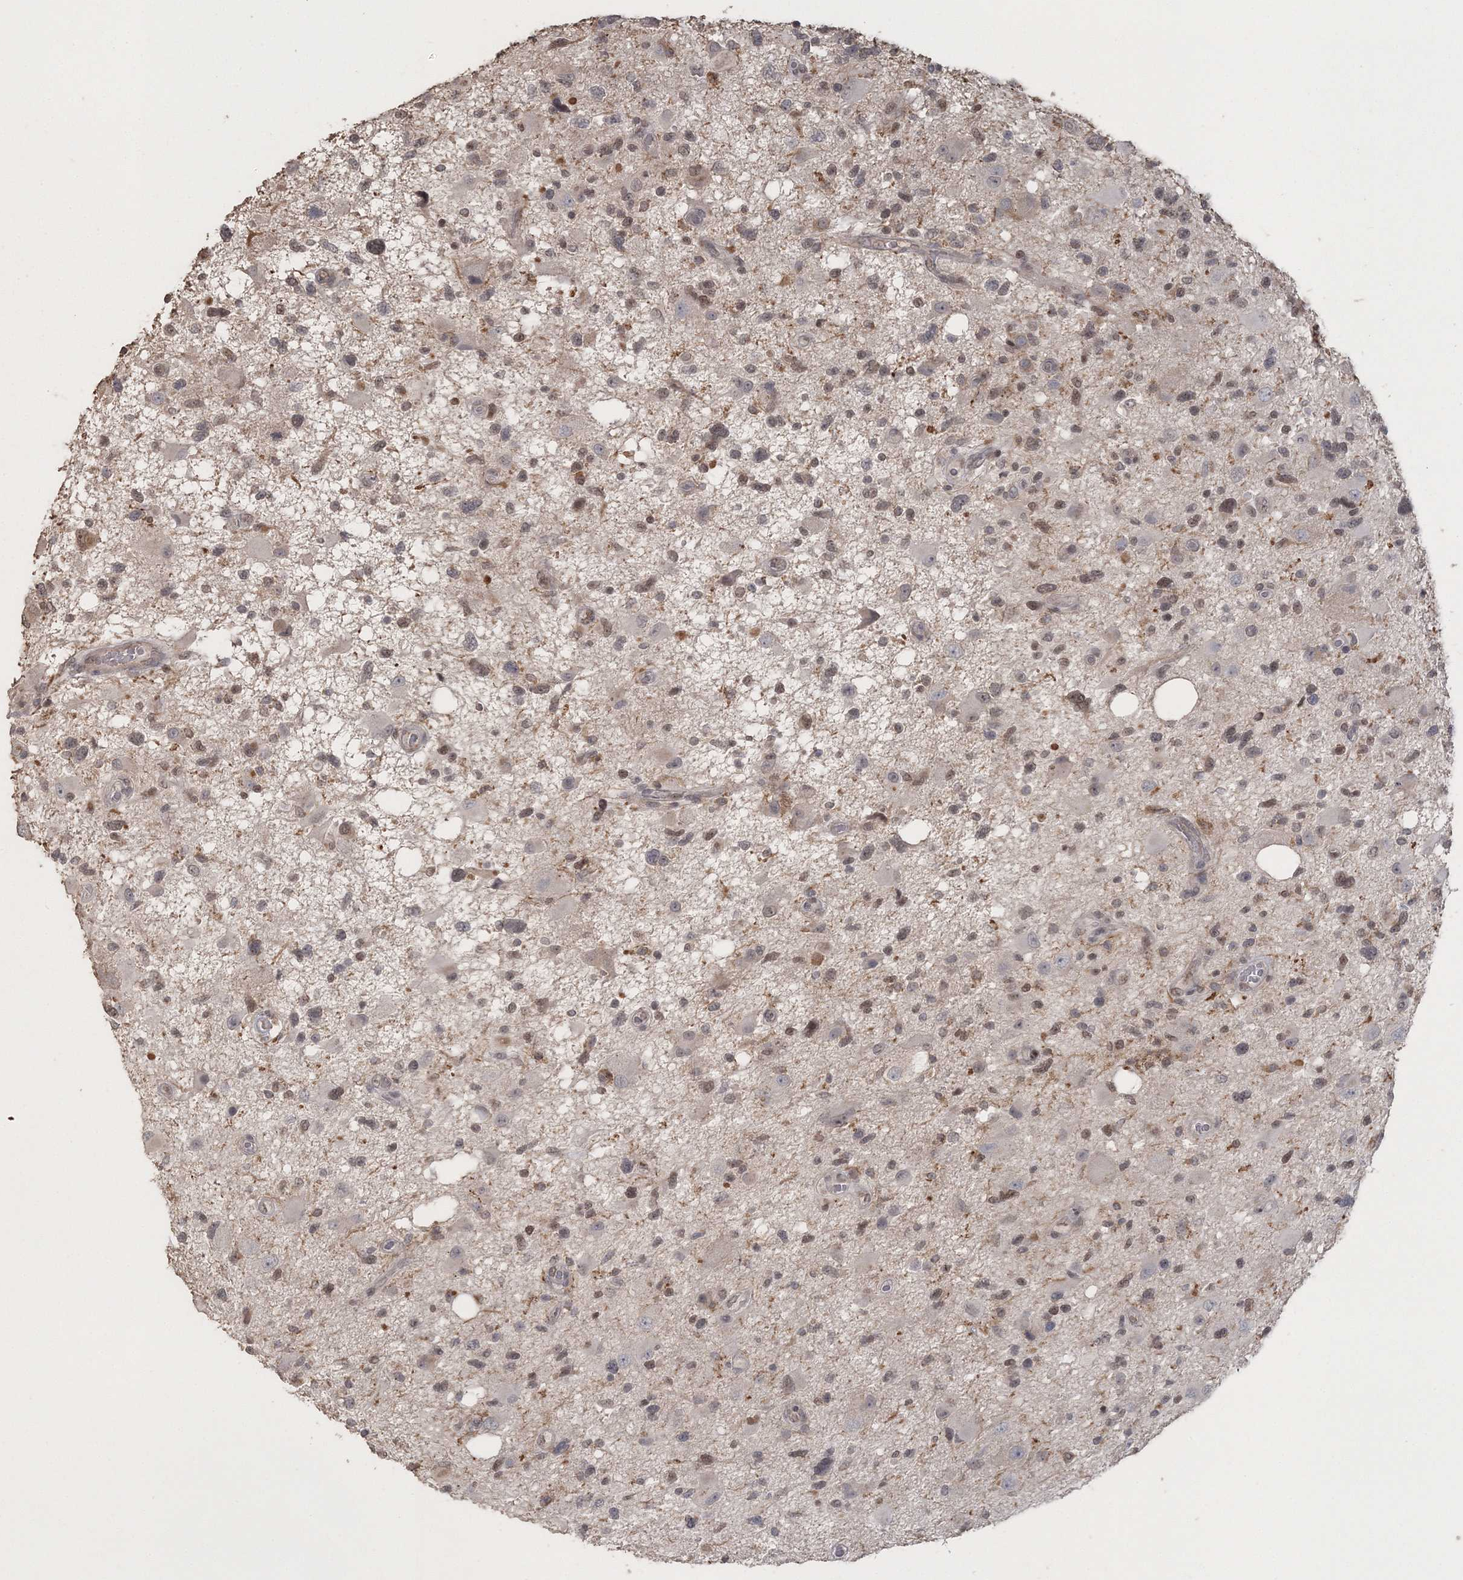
{"staining": {"intensity": "moderate", "quantity": "<25%", "location": "cytoplasmic/membranous"}, "tissue": "glioma", "cell_type": "Tumor cells", "image_type": "cancer", "snomed": [{"axis": "morphology", "description": "Glioma, malignant, High grade"}, {"axis": "topography", "description": "Brain"}], "caption": "Glioma stained with a brown dye shows moderate cytoplasmic/membranous positive positivity in about <25% of tumor cells.", "gene": "UIMC1", "patient": {"sex": "male", "age": 33}}